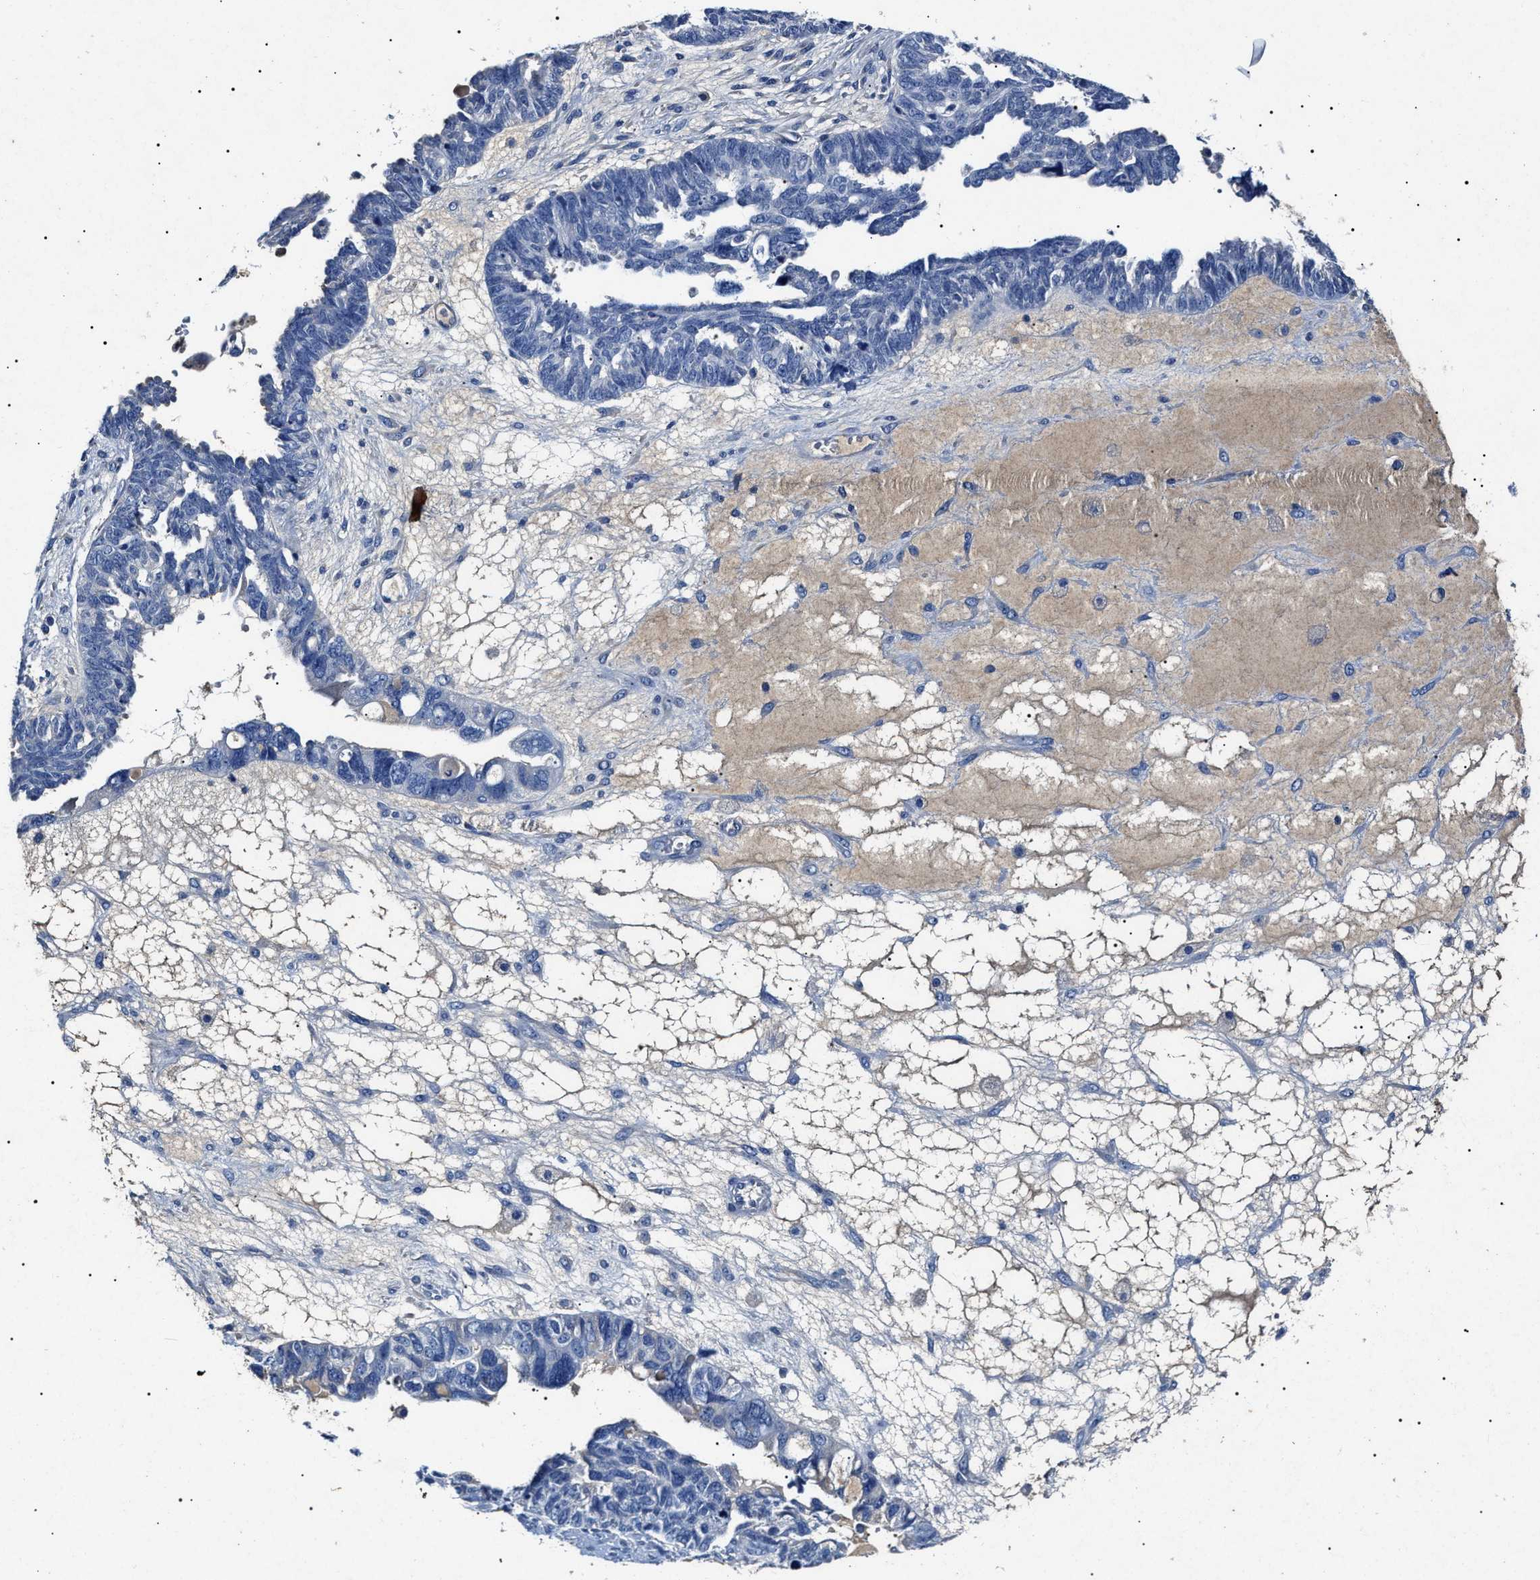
{"staining": {"intensity": "negative", "quantity": "none", "location": "none"}, "tissue": "ovarian cancer", "cell_type": "Tumor cells", "image_type": "cancer", "snomed": [{"axis": "morphology", "description": "Cystadenocarcinoma, serous, NOS"}, {"axis": "topography", "description": "Ovary"}], "caption": "Tumor cells show no significant protein positivity in serous cystadenocarcinoma (ovarian). The staining was performed using DAB (3,3'-diaminobenzidine) to visualize the protein expression in brown, while the nuclei were stained in blue with hematoxylin (Magnification: 20x).", "gene": "LRRC8E", "patient": {"sex": "female", "age": 79}}